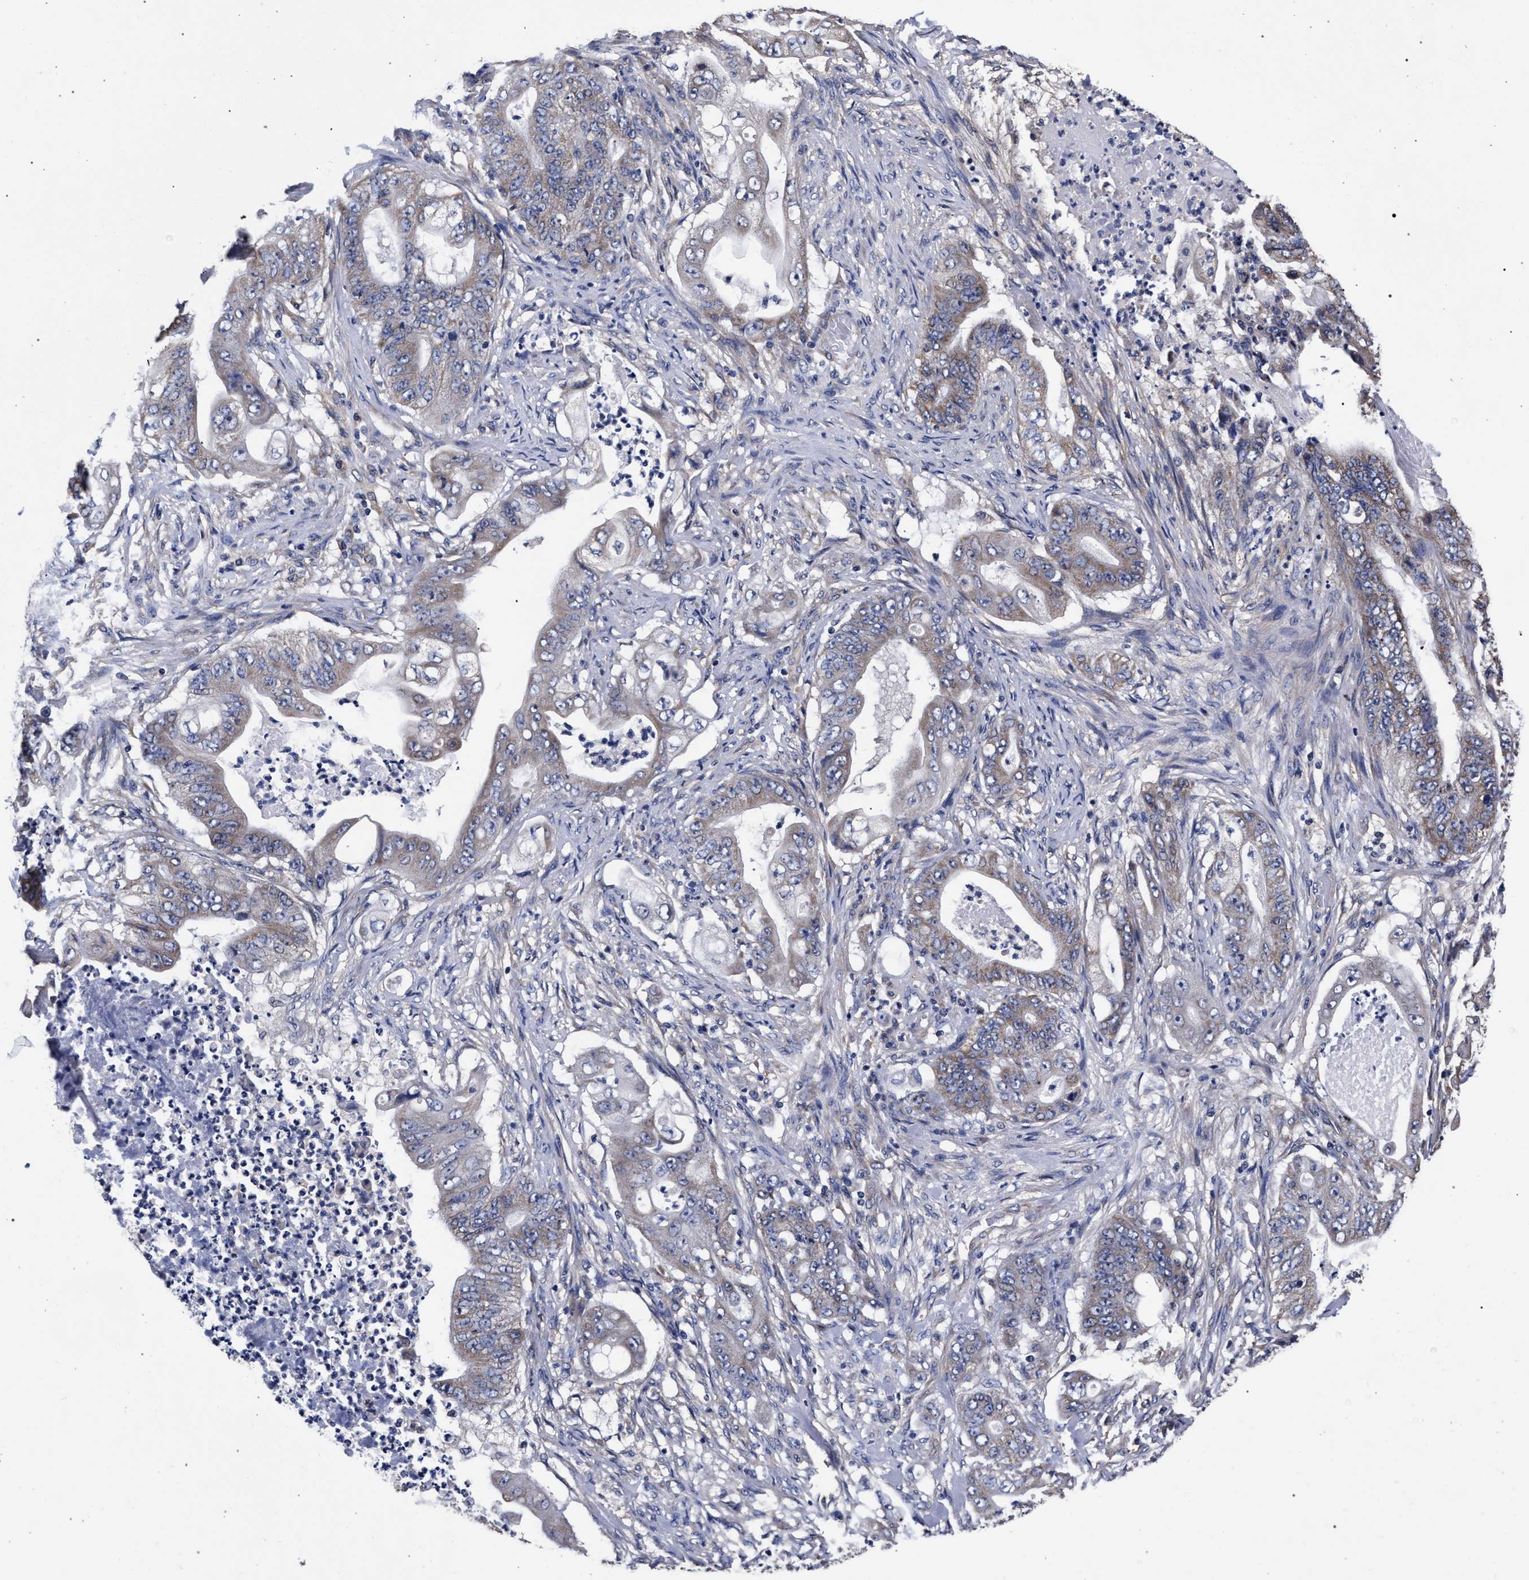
{"staining": {"intensity": "moderate", "quantity": ">75%", "location": "cytoplasmic/membranous"}, "tissue": "stomach cancer", "cell_type": "Tumor cells", "image_type": "cancer", "snomed": [{"axis": "morphology", "description": "Adenocarcinoma, NOS"}, {"axis": "topography", "description": "Stomach"}], "caption": "Protein expression analysis of human adenocarcinoma (stomach) reveals moderate cytoplasmic/membranous staining in about >75% of tumor cells. Nuclei are stained in blue.", "gene": "CFAP95", "patient": {"sex": "female", "age": 73}}